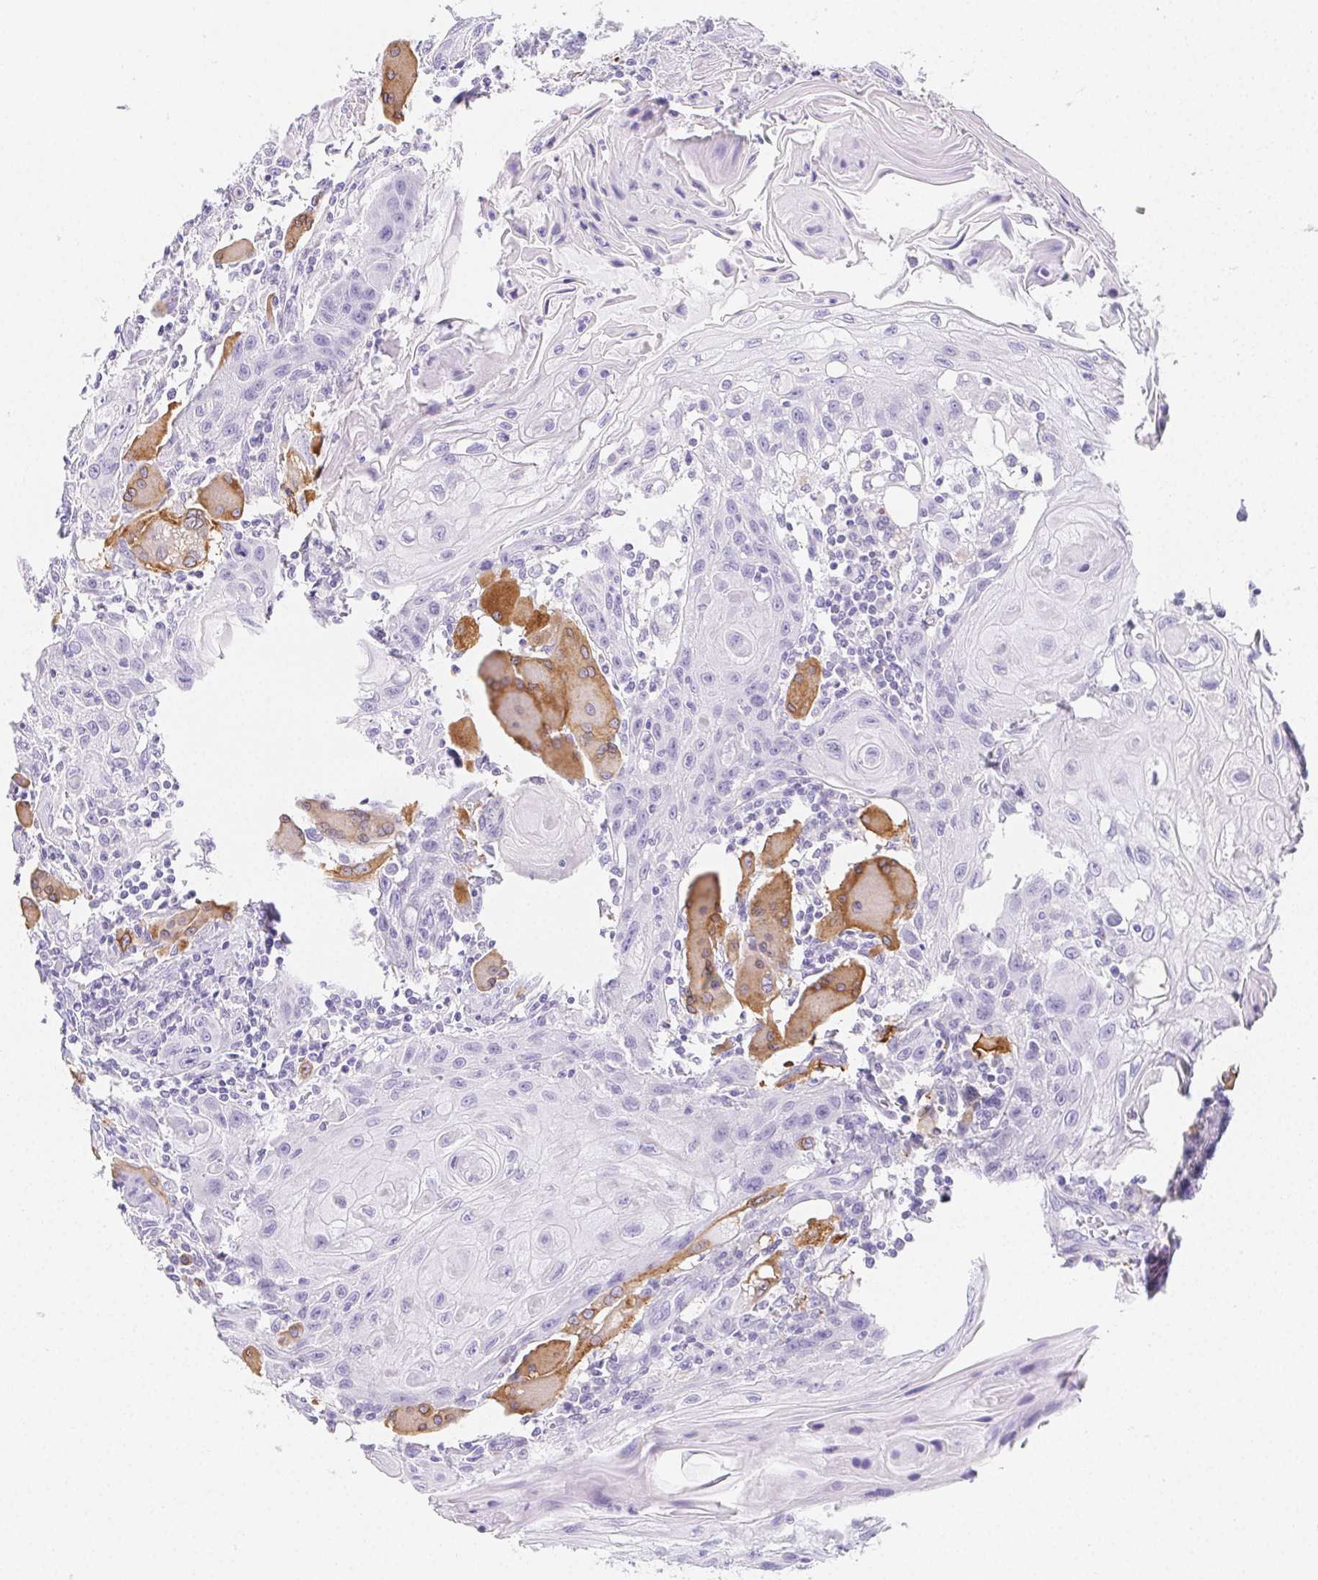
{"staining": {"intensity": "negative", "quantity": "none", "location": "none"}, "tissue": "head and neck cancer", "cell_type": "Tumor cells", "image_type": "cancer", "snomed": [{"axis": "morphology", "description": "Squamous cell carcinoma, NOS"}, {"axis": "topography", "description": "Oral tissue"}, {"axis": "topography", "description": "Head-Neck"}], "caption": "This is an IHC photomicrograph of head and neck cancer (squamous cell carcinoma). There is no staining in tumor cells.", "gene": "HRC", "patient": {"sex": "male", "age": 58}}